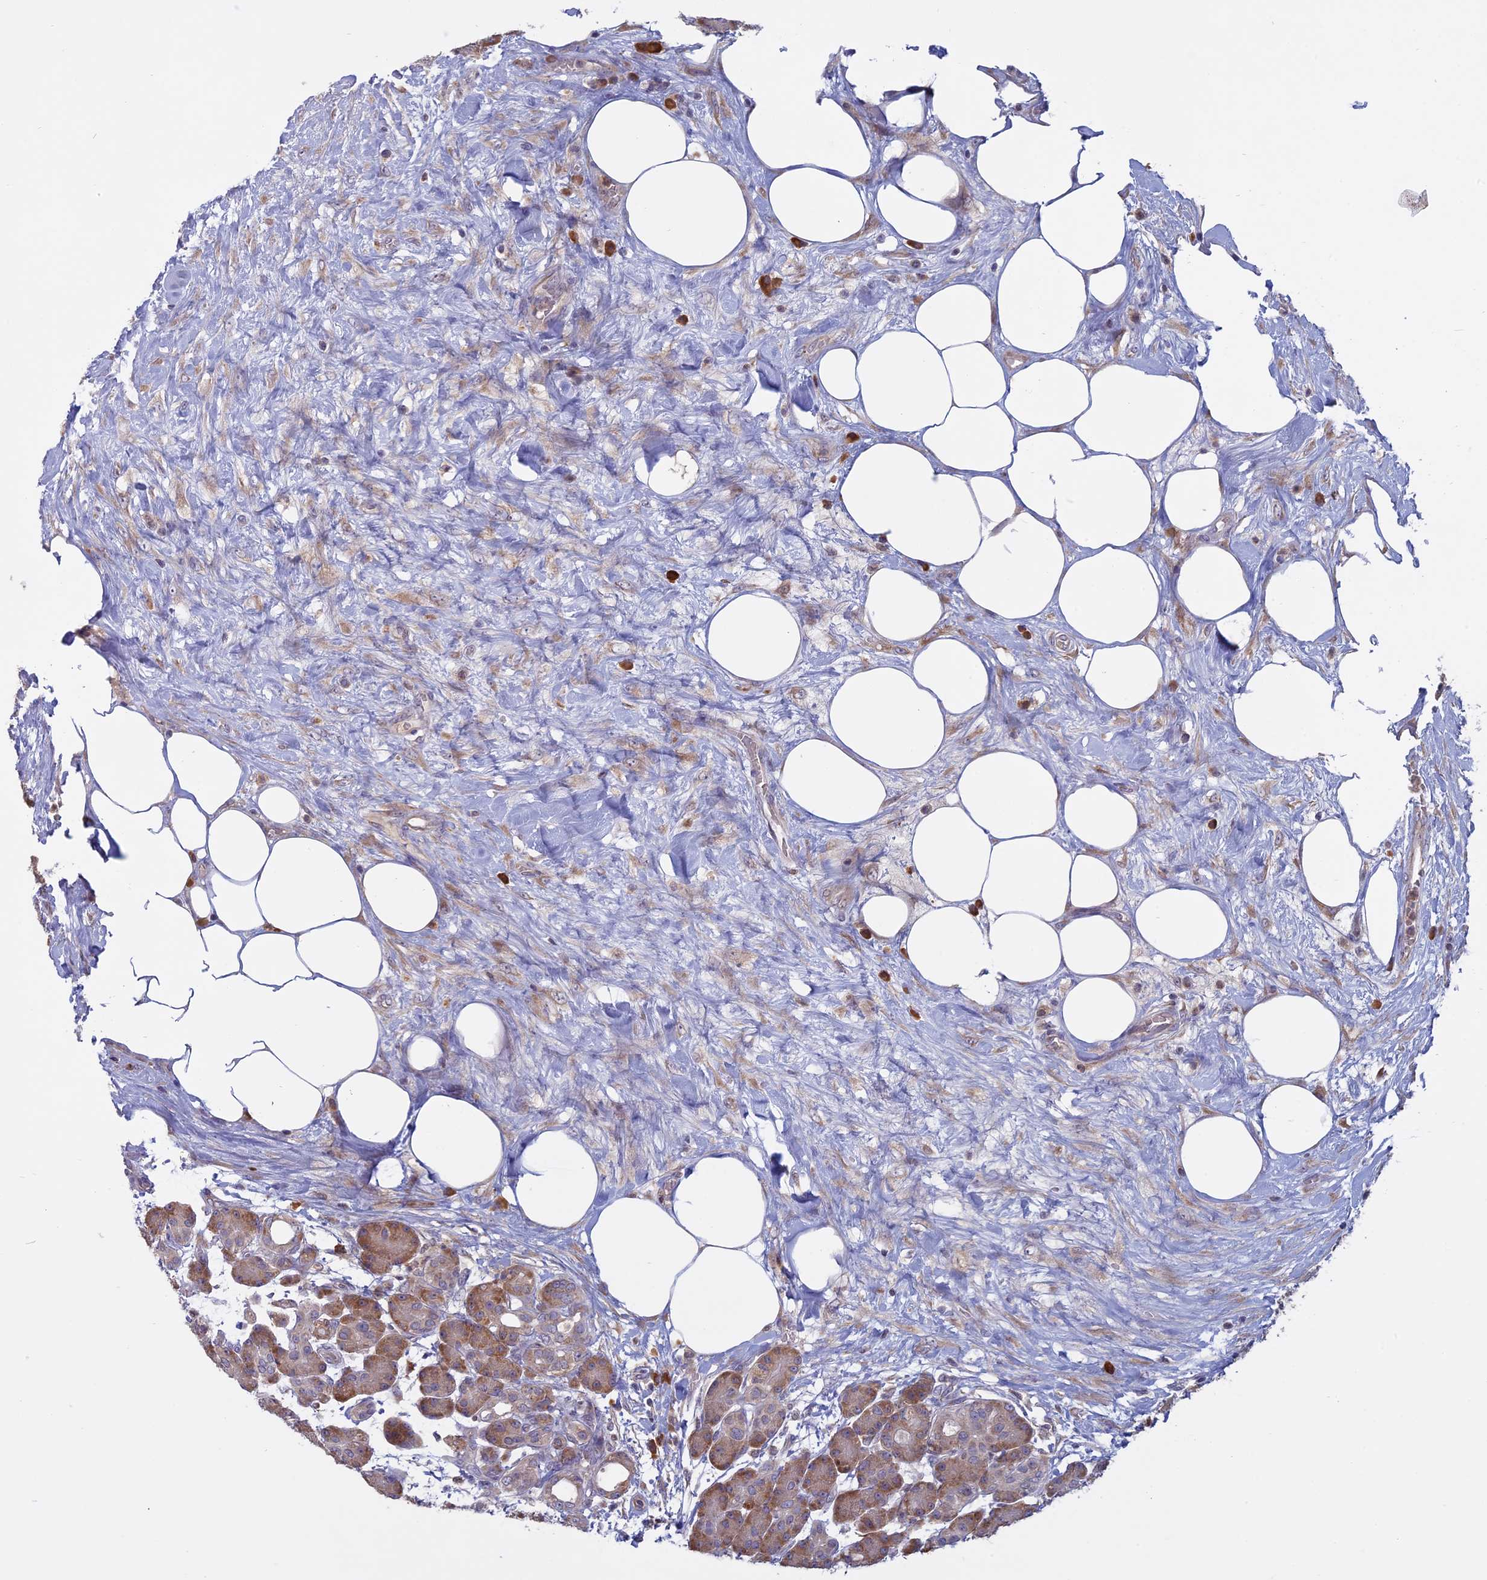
{"staining": {"intensity": "moderate", "quantity": ">75%", "location": "cytoplasmic/membranous"}, "tissue": "pancreas", "cell_type": "Exocrine glandular cells", "image_type": "normal", "snomed": [{"axis": "morphology", "description": "Normal tissue, NOS"}, {"axis": "topography", "description": "Pancreas"}], "caption": "IHC histopathology image of normal human pancreas stained for a protein (brown), which exhibits medium levels of moderate cytoplasmic/membranous staining in about >75% of exocrine glandular cells.", "gene": "TMEM208", "patient": {"sex": "male", "age": 63}}